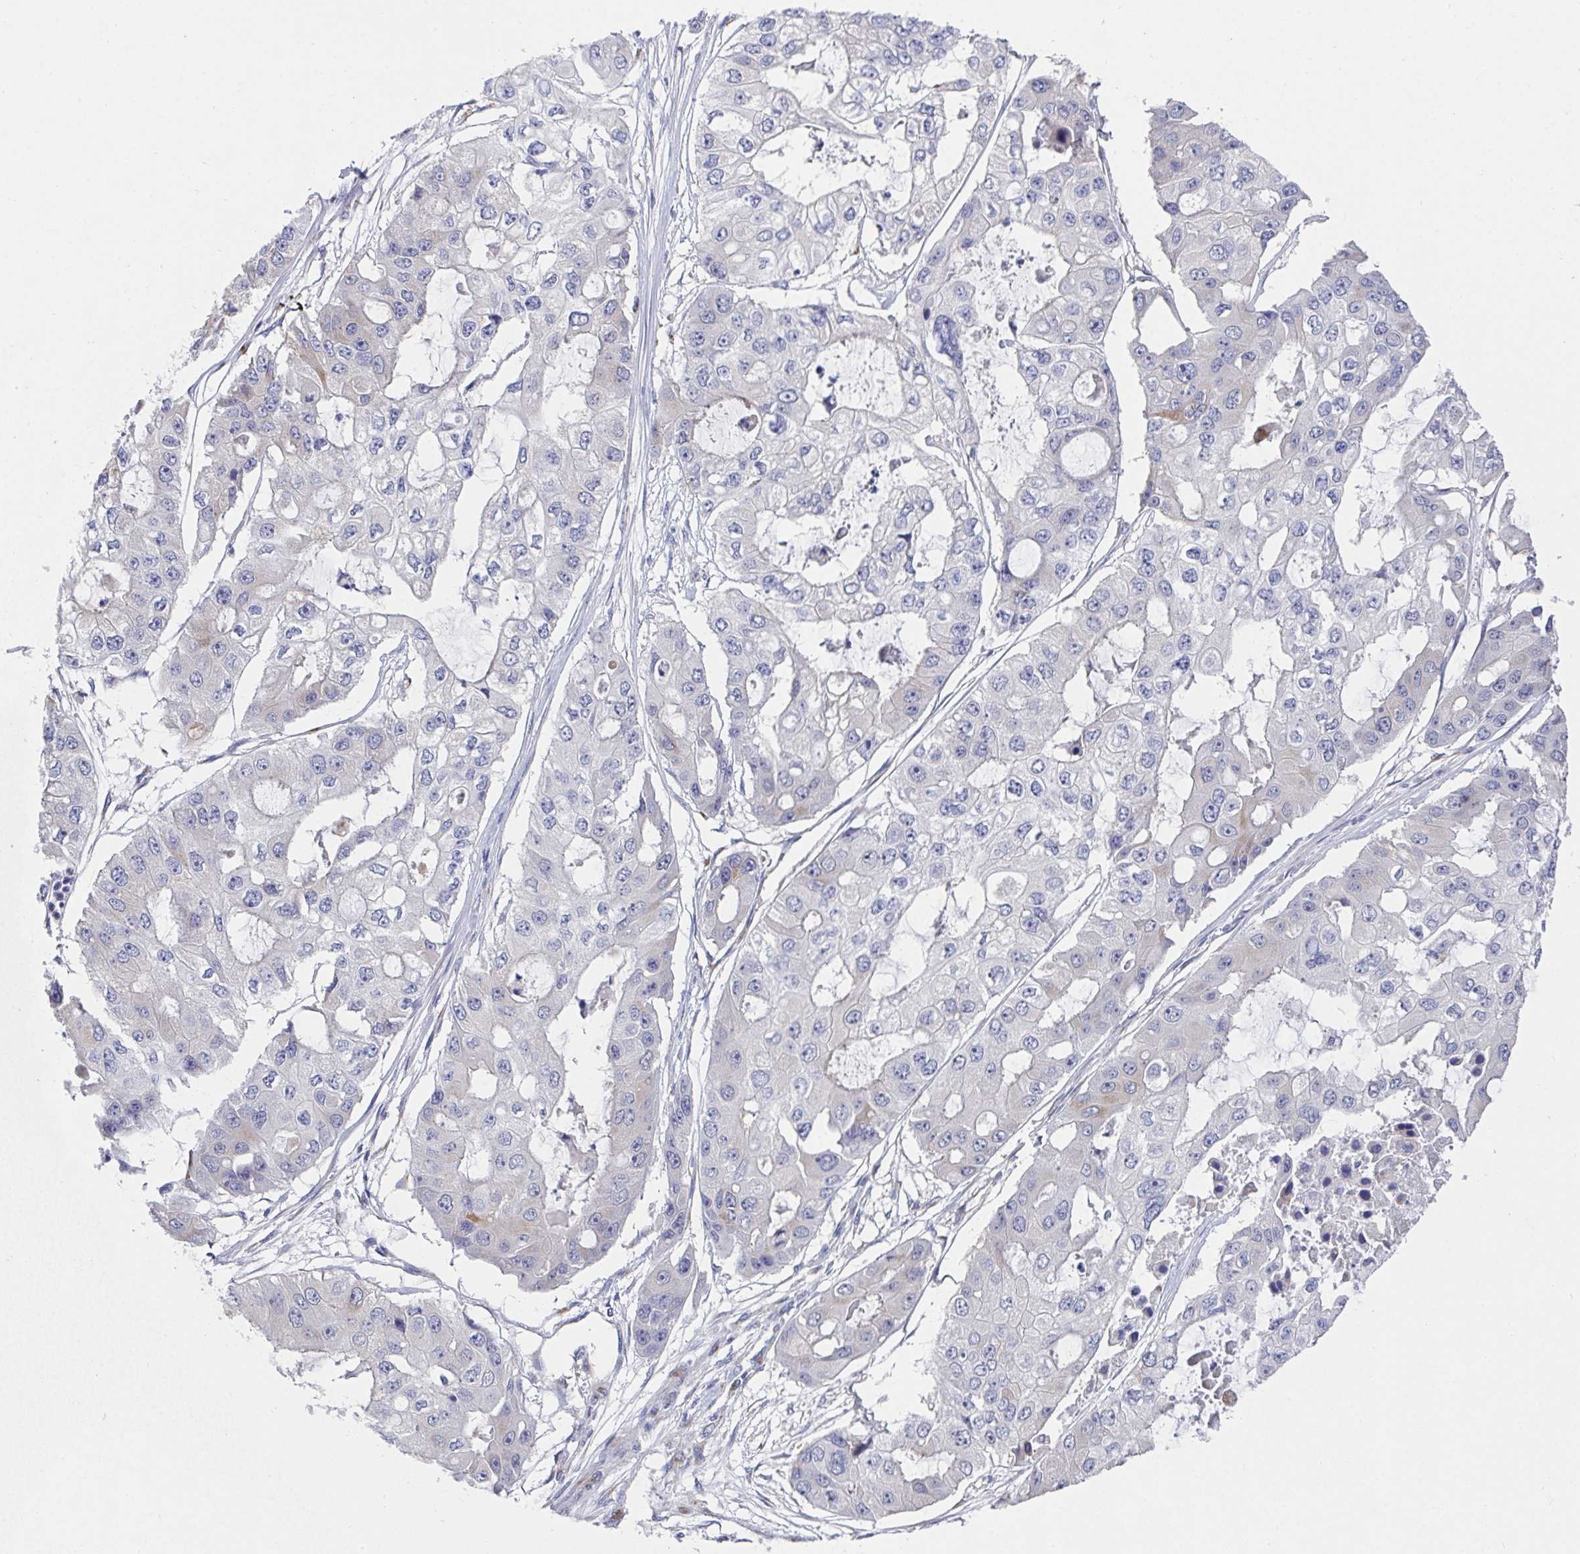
{"staining": {"intensity": "negative", "quantity": "none", "location": "none"}, "tissue": "ovarian cancer", "cell_type": "Tumor cells", "image_type": "cancer", "snomed": [{"axis": "morphology", "description": "Cystadenocarcinoma, serous, NOS"}, {"axis": "topography", "description": "Ovary"}], "caption": "IHC histopathology image of neoplastic tissue: human ovarian cancer (serous cystadenocarcinoma) stained with DAB (3,3'-diaminobenzidine) reveals no significant protein staining in tumor cells.", "gene": "TAS2R39", "patient": {"sex": "female", "age": 56}}